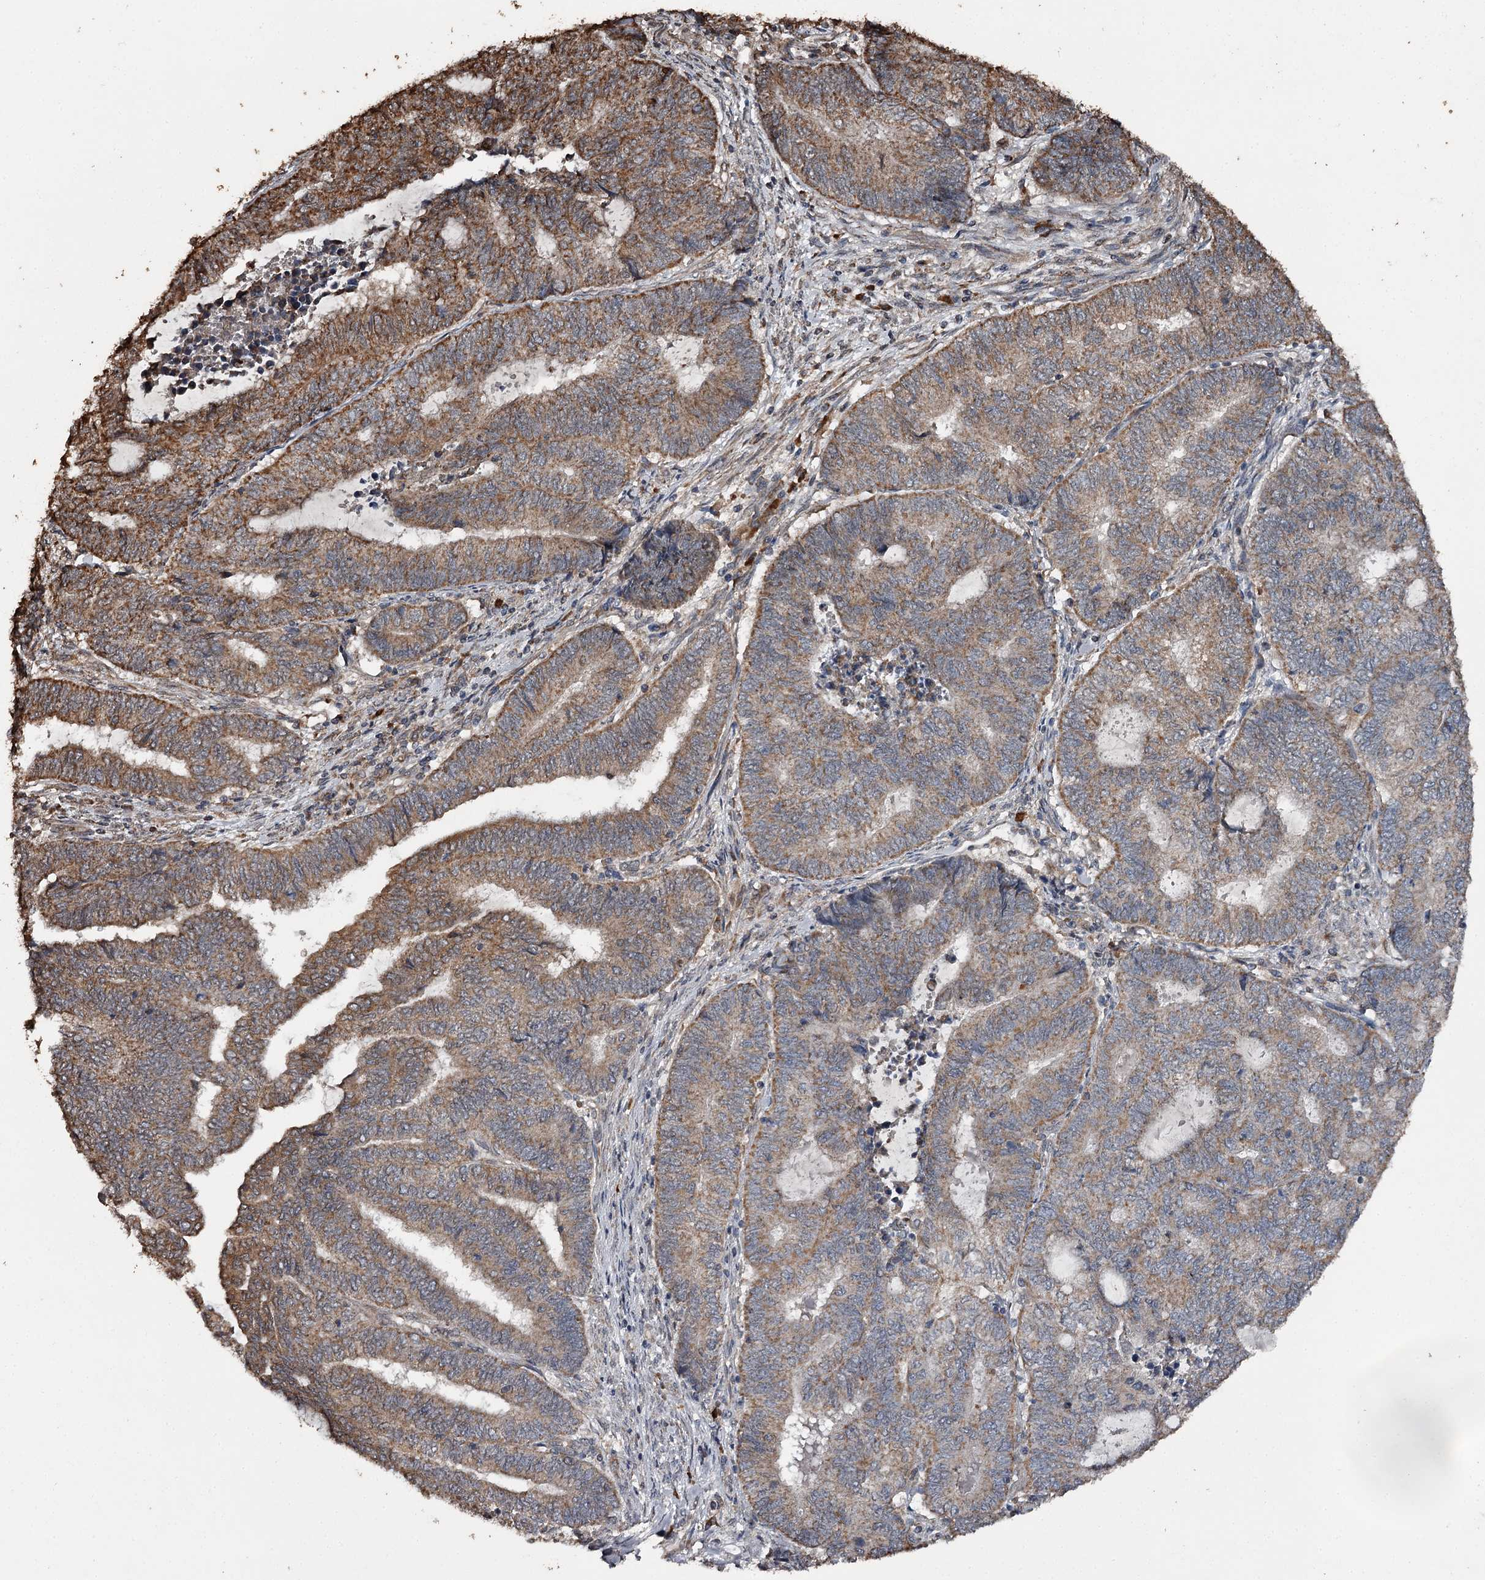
{"staining": {"intensity": "moderate", "quantity": ">75%", "location": "cytoplasmic/membranous"}, "tissue": "endometrial cancer", "cell_type": "Tumor cells", "image_type": "cancer", "snomed": [{"axis": "morphology", "description": "Adenocarcinoma, NOS"}, {"axis": "topography", "description": "Uterus"}, {"axis": "topography", "description": "Endometrium"}], "caption": "DAB immunohistochemical staining of endometrial cancer reveals moderate cytoplasmic/membranous protein expression in approximately >75% of tumor cells.", "gene": "WIPI1", "patient": {"sex": "female", "age": 70}}